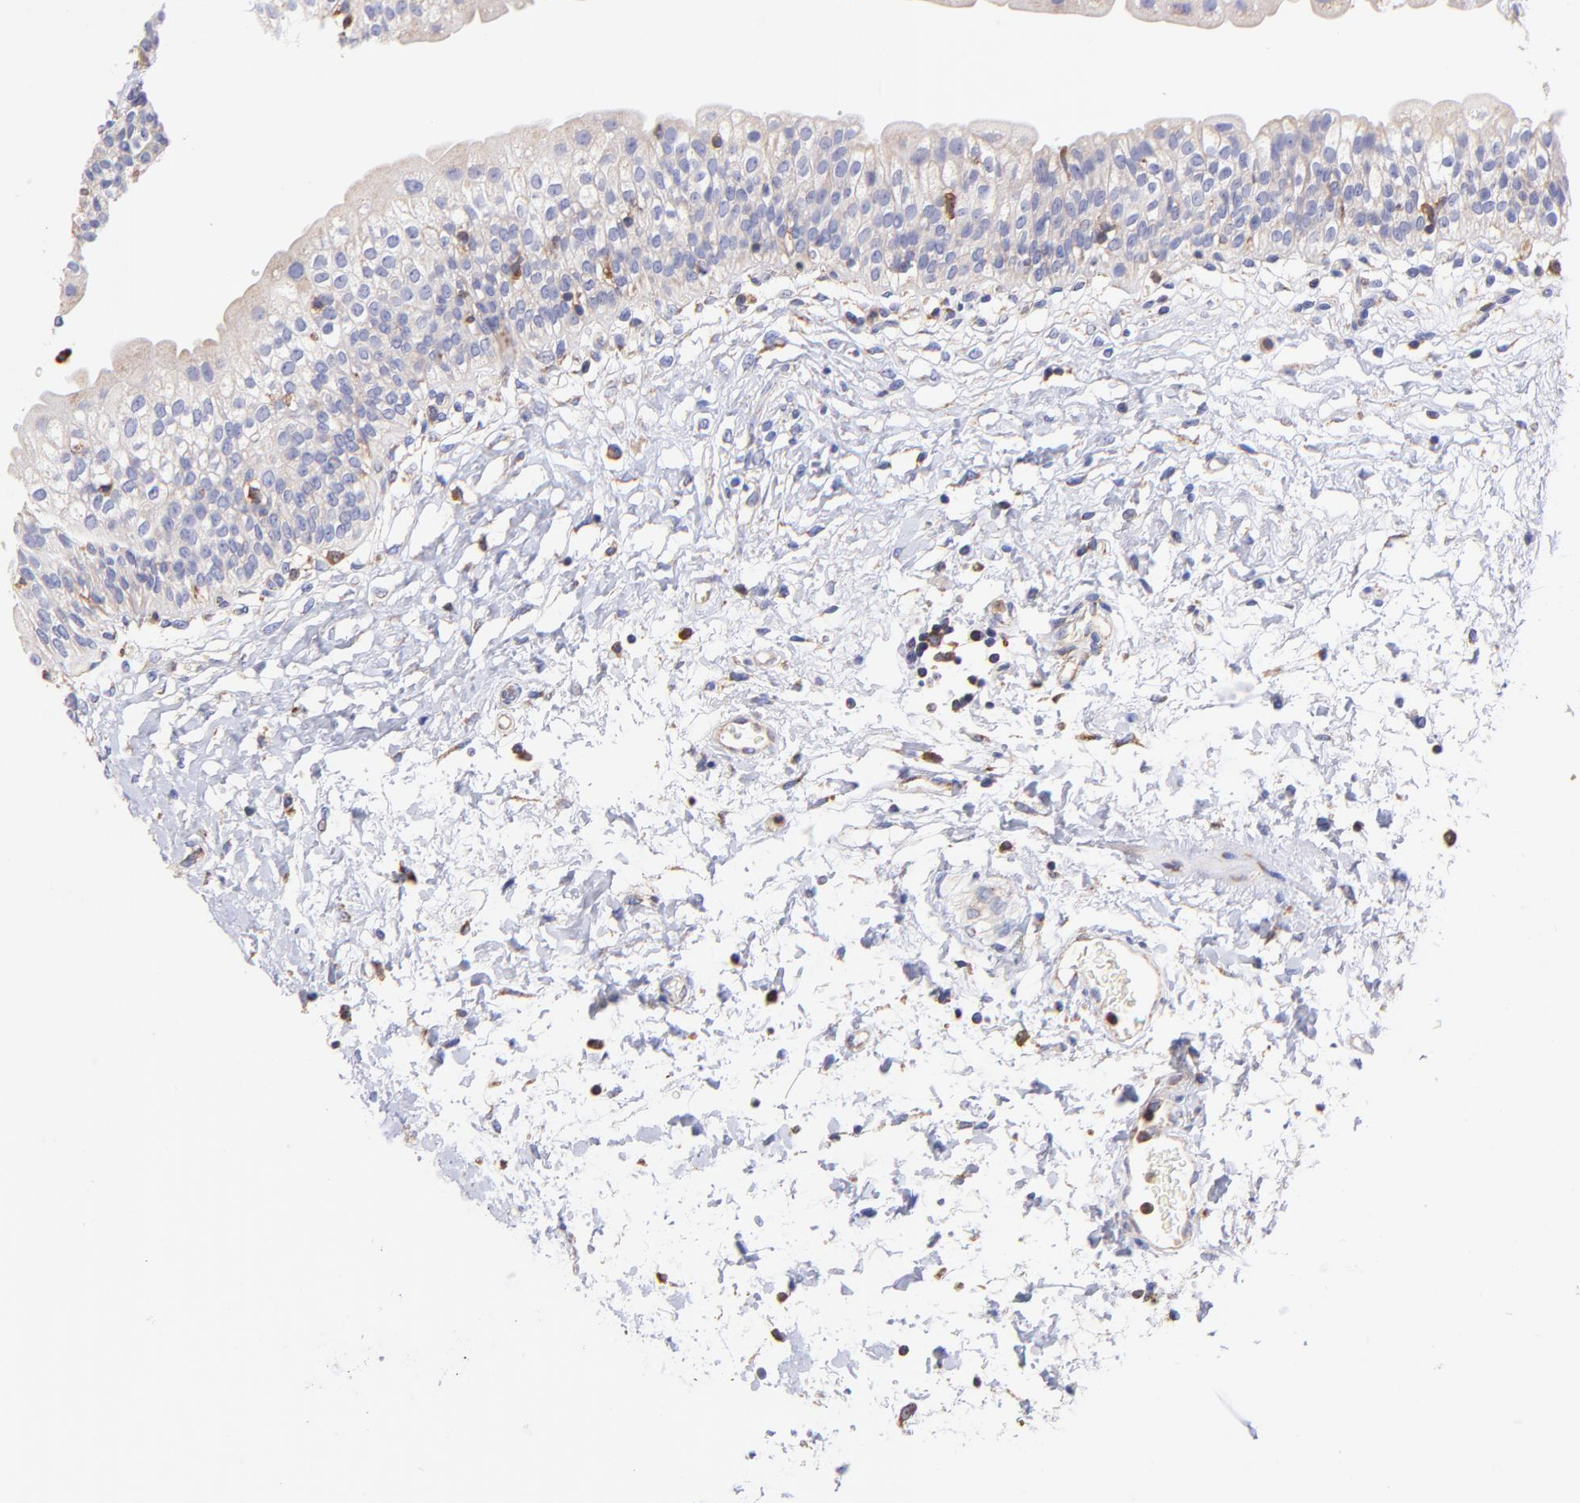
{"staining": {"intensity": "weak", "quantity": "25%-75%", "location": "cytoplasmic/membranous"}, "tissue": "urinary bladder", "cell_type": "Urothelial cells", "image_type": "normal", "snomed": [{"axis": "morphology", "description": "Normal tissue, NOS"}, {"axis": "topography", "description": "Urinary bladder"}], "caption": "Urothelial cells demonstrate weak cytoplasmic/membranous positivity in approximately 25%-75% of cells in normal urinary bladder. (brown staining indicates protein expression, while blue staining denotes nuclei).", "gene": "PREX1", "patient": {"sex": "female", "age": 80}}